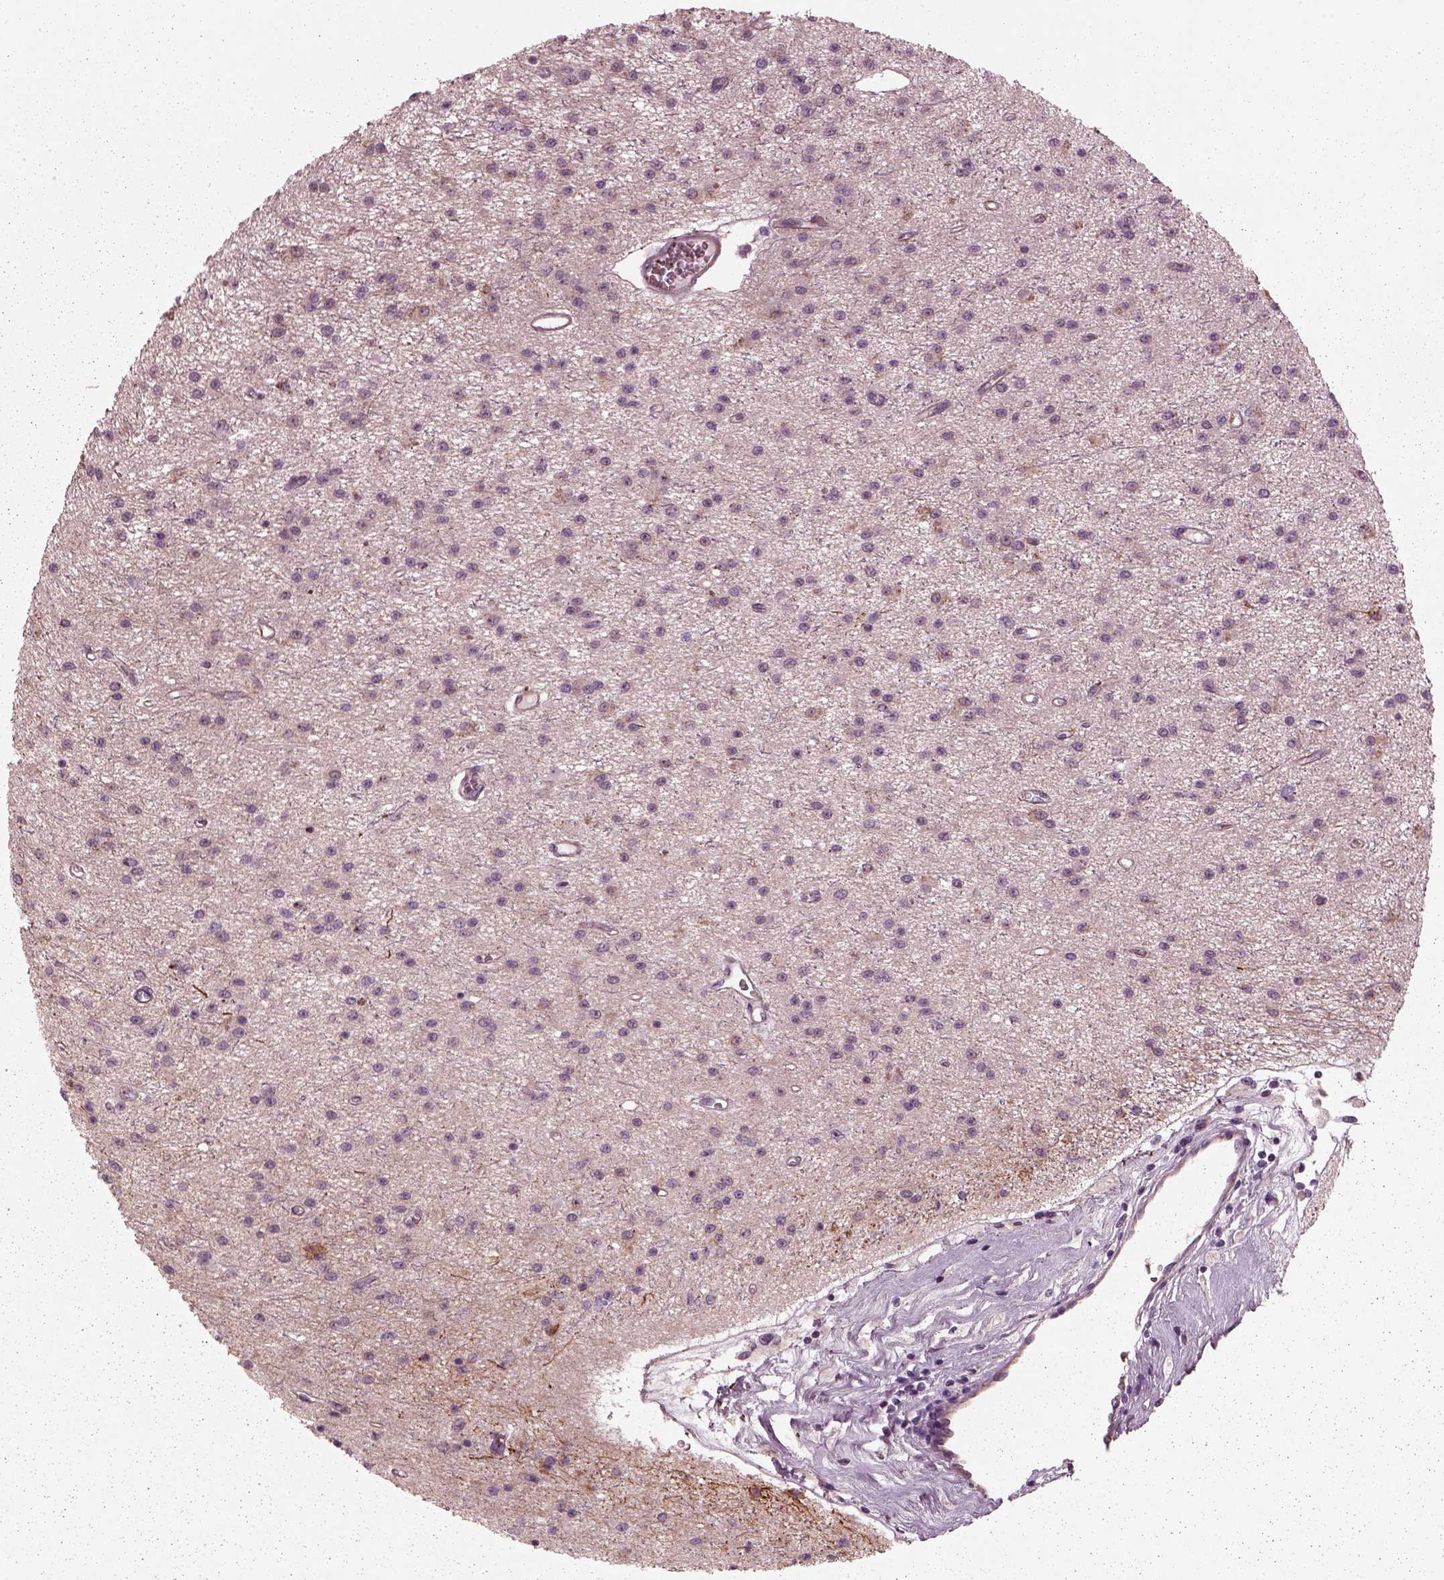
{"staining": {"intensity": "negative", "quantity": "none", "location": "none"}, "tissue": "glioma", "cell_type": "Tumor cells", "image_type": "cancer", "snomed": [{"axis": "morphology", "description": "Glioma, malignant, Low grade"}, {"axis": "topography", "description": "Brain"}], "caption": "Immunohistochemical staining of human glioma exhibits no significant staining in tumor cells. (Brightfield microscopy of DAB immunohistochemistry at high magnification).", "gene": "KIF6", "patient": {"sex": "female", "age": 45}}